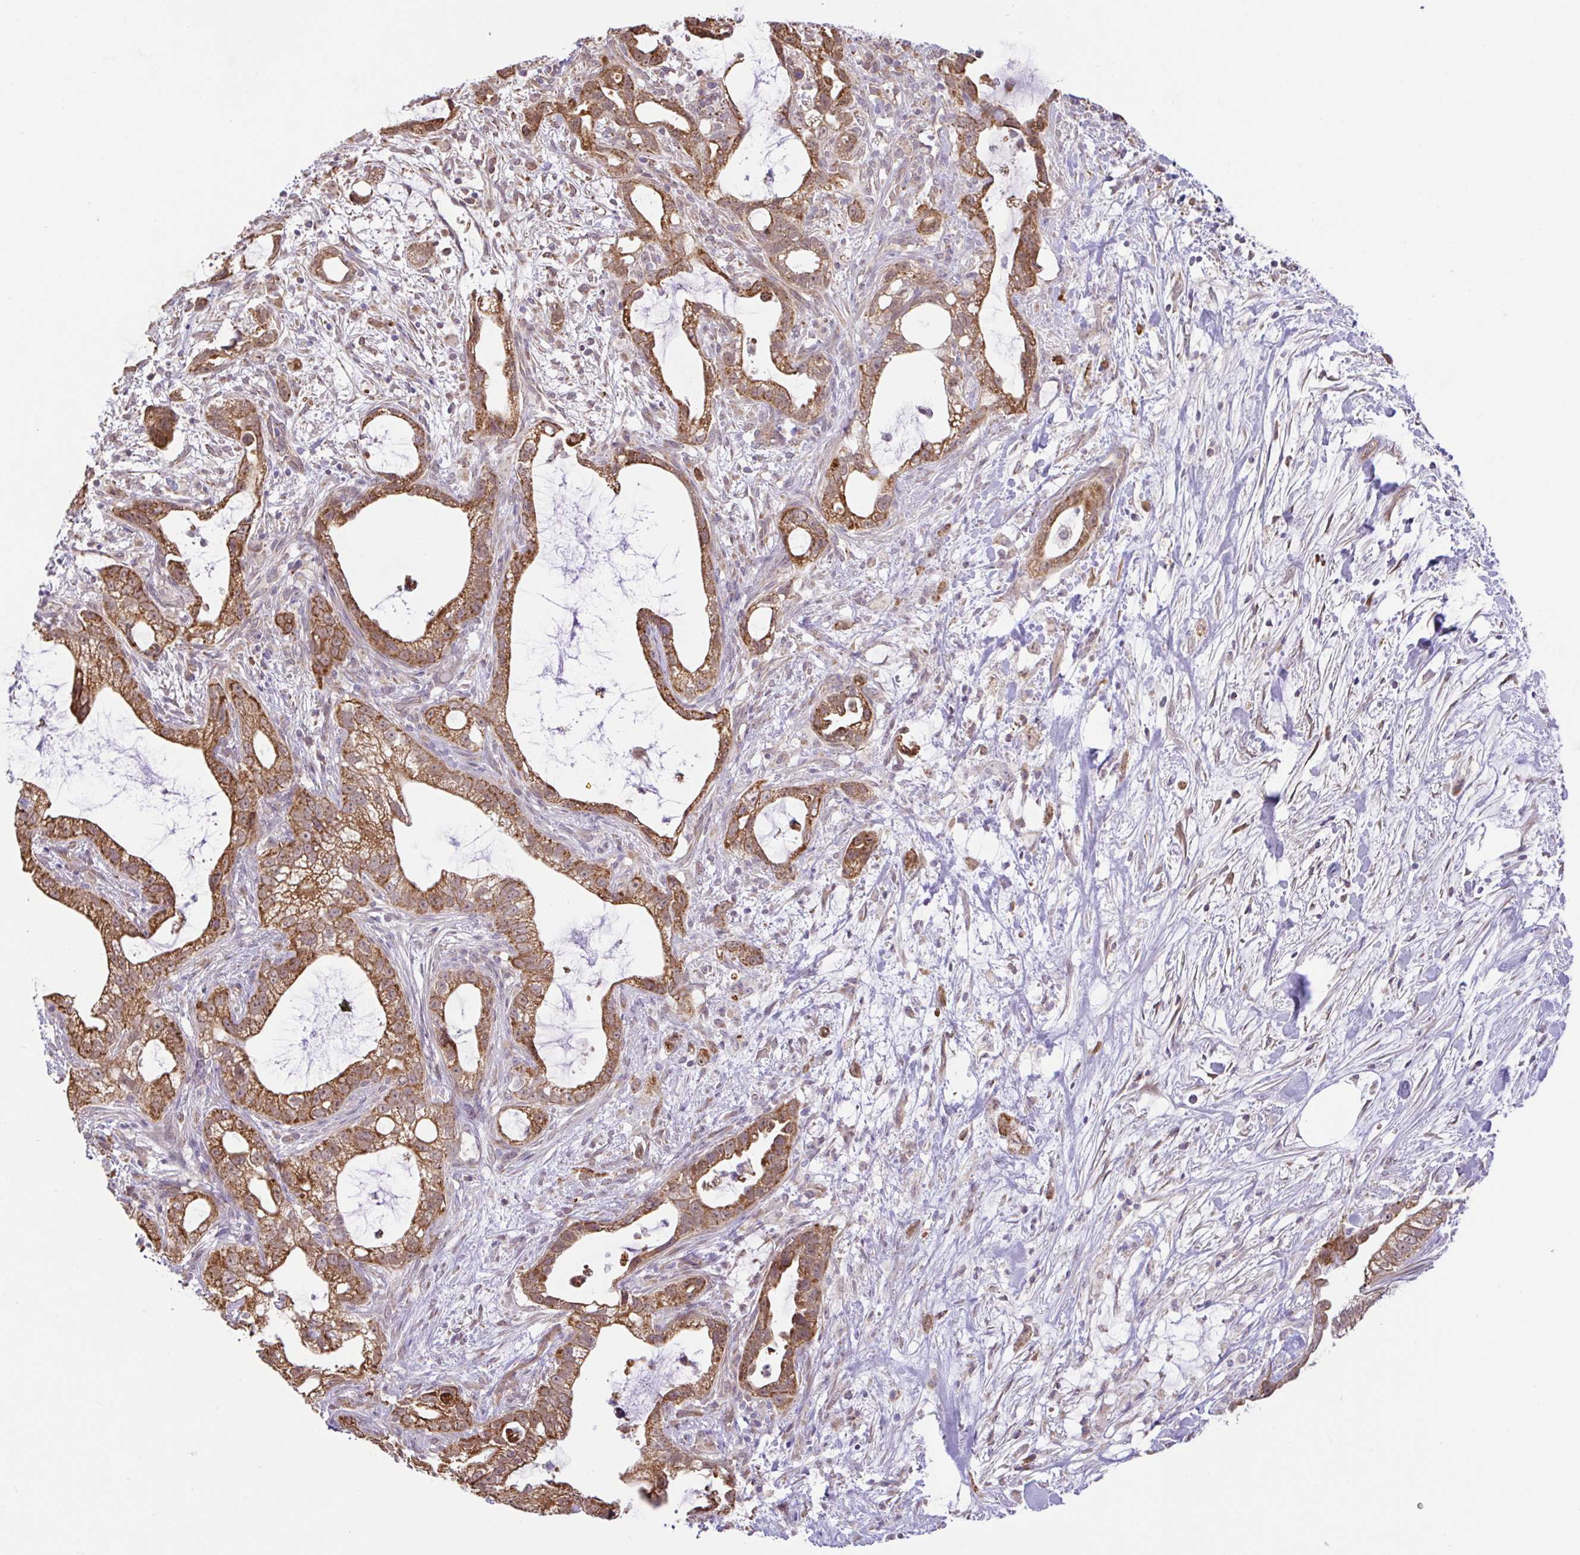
{"staining": {"intensity": "moderate", "quantity": ">75%", "location": "cytoplasmic/membranous"}, "tissue": "pancreatic cancer", "cell_type": "Tumor cells", "image_type": "cancer", "snomed": [{"axis": "morphology", "description": "Adenocarcinoma, NOS"}, {"axis": "topography", "description": "Pancreas"}], "caption": "Pancreatic adenocarcinoma stained with a brown dye shows moderate cytoplasmic/membranous positive expression in about >75% of tumor cells.", "gene": "DLEU7", "patient": {"sex": "male", "age": 70}}